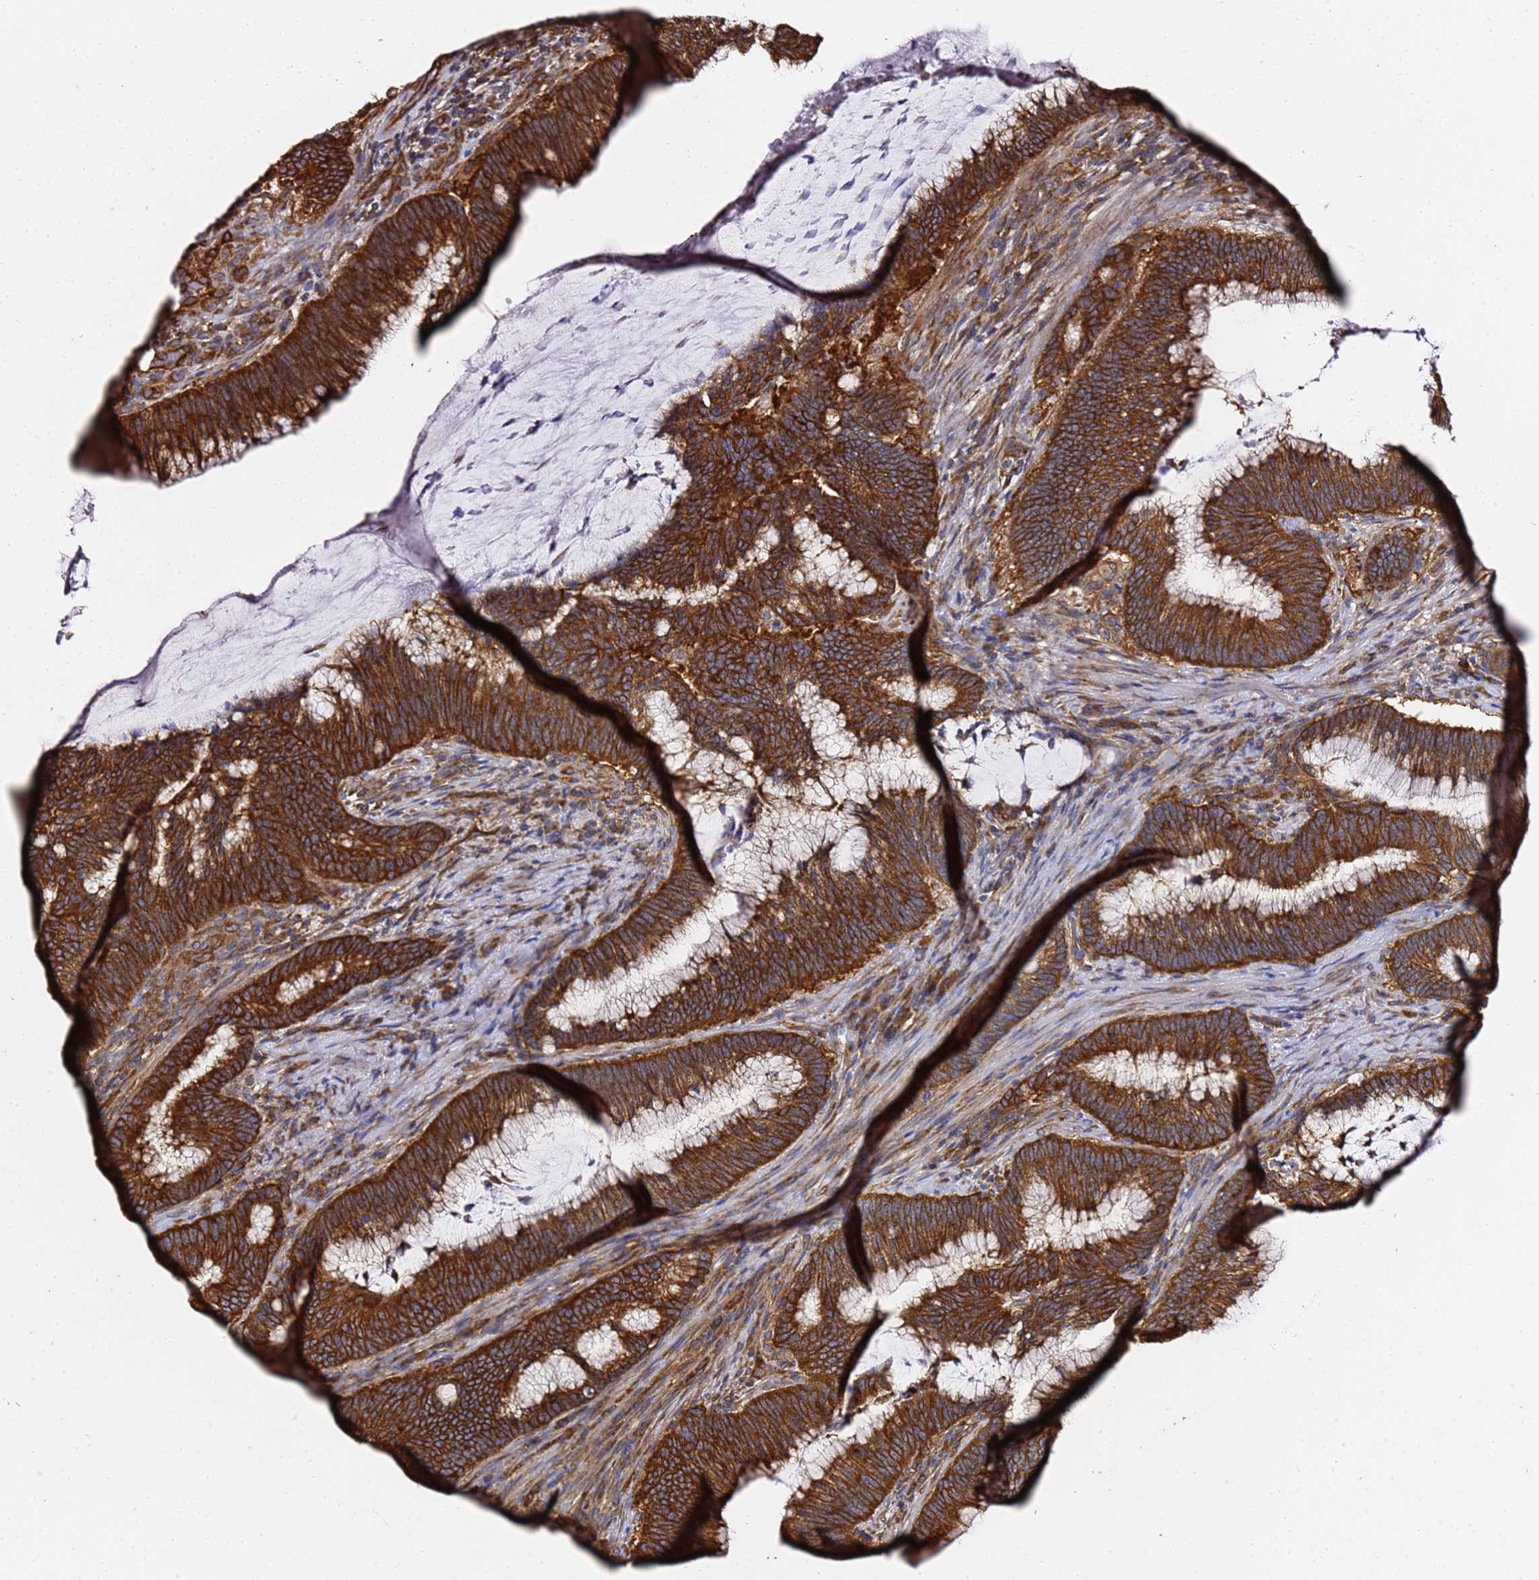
{"staining": {"intensity": "strong", "quantity": ">75%", "location": "cytoplasmic/membranous"}, "tissue": "colorectal cancer", "cell_type": "Tumor cells", "image_type": "cancer", "snomed": [{"axis": "morphology", "description": "Adenocarcinoma, NOS"}, {"axis": "topography", "description": "Rectum"}], "caption": "There is high levels of strong cytoplasmic/membranous positivity in tumor cells of colorectal cancer (adenocarcinoma), as demonstrated by immunohistochemical staining (brown color).", "gene": "TPST1", "patient": {"sex": "female", "age": 77}}